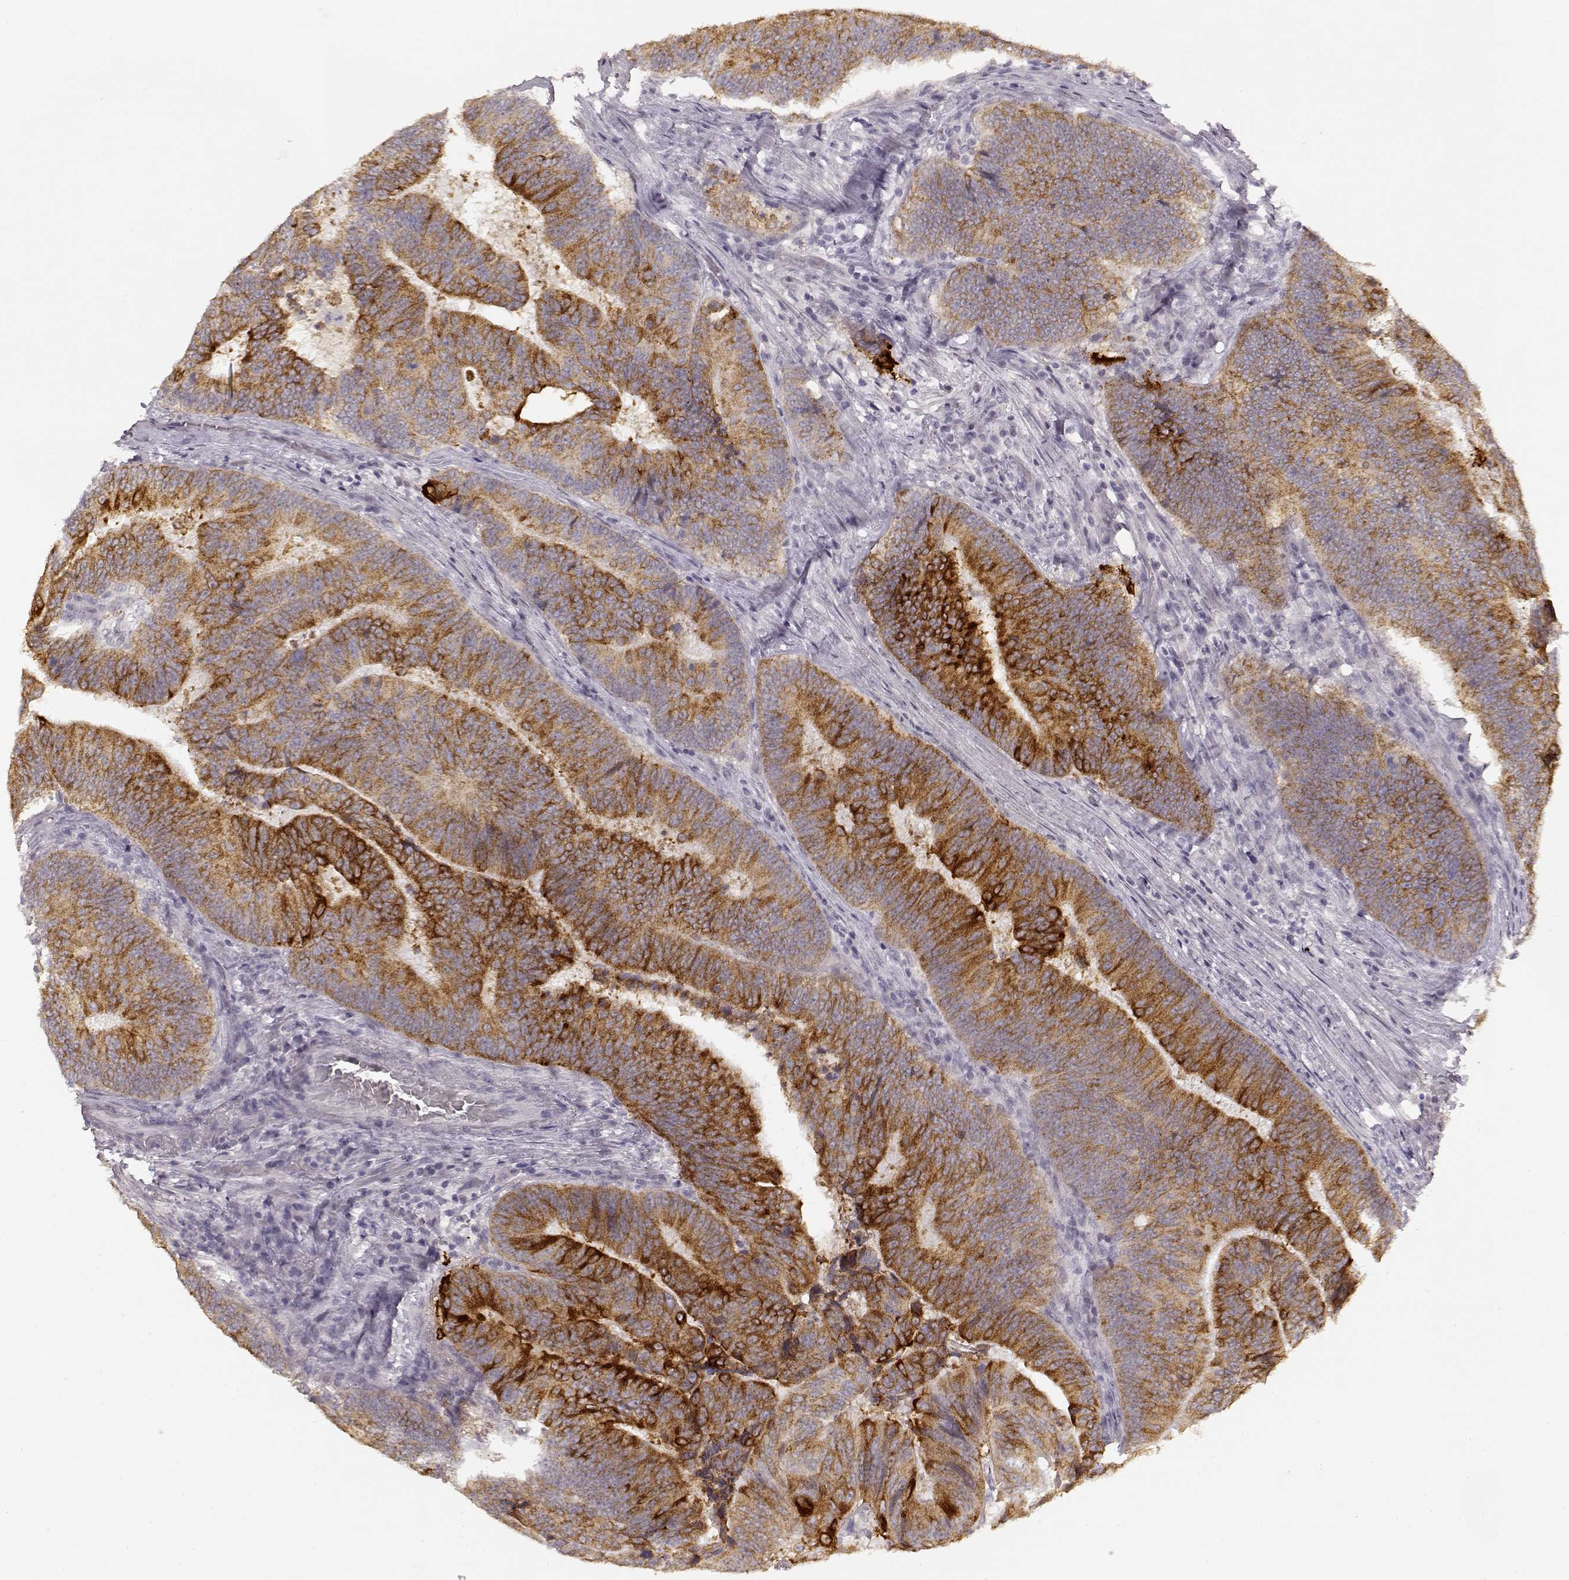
{"staining": {"intensity": "moderate", "quantity": ">75%", "location": "cytoplasmic/membranous"}, "tissue": "colorectal cancer", "cell_type": "Tumor cells", "image_type": "cancer", "snomed": [{"axis": "morphology", "description": "Adenocarcinoma, NOS"}, {"axis": "topography", "description": "Colon"}], "caption": "This is an image of IHC staining of colorectal adenocarcinoma, which shows moderate positivity in the cytoplasmic/membranous of tumor cells.", "gene": "LAMC2", "patient": {"sex": "female", "age": 82}}